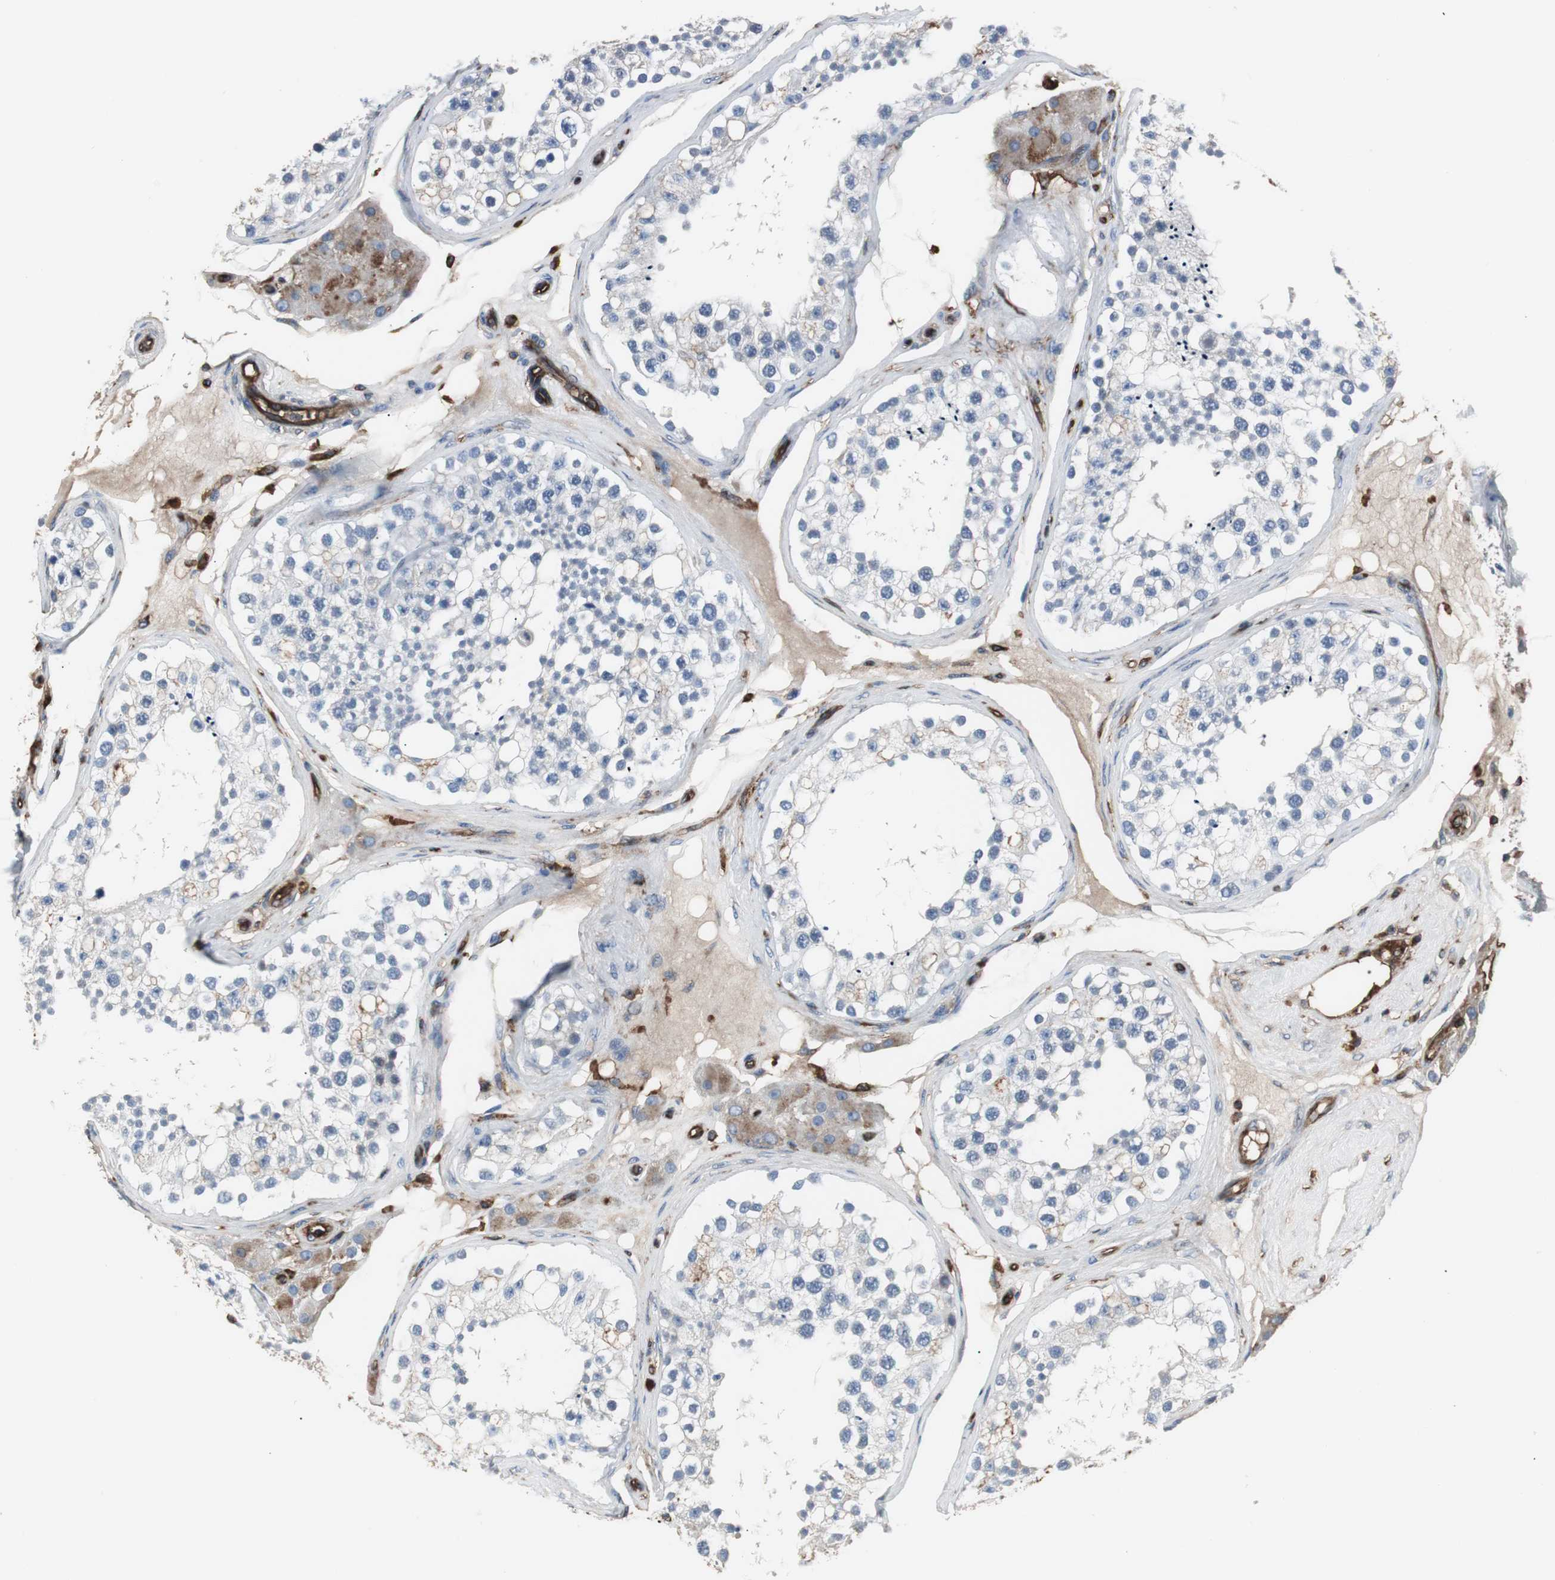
{"staining": {"intensity": "negative", "quantity": "none", "location": "none"}, "tissue": "testis", "cell_type": "Cells in seminiferous ducts", "image_type": "normal", "snomed": [{"axis": "morphology", "description": "Normal tissue, NOS"}, {"axis": "topography", "description": "Testis"}], "caption": "Protein analysis of benign testis demonstrates no significant positivity in cells in seminiferous ducts. (DAB immunohistochemistry, high magnification).", "gene": "B2M", "patient": {"sex": "male", "age": 68}}